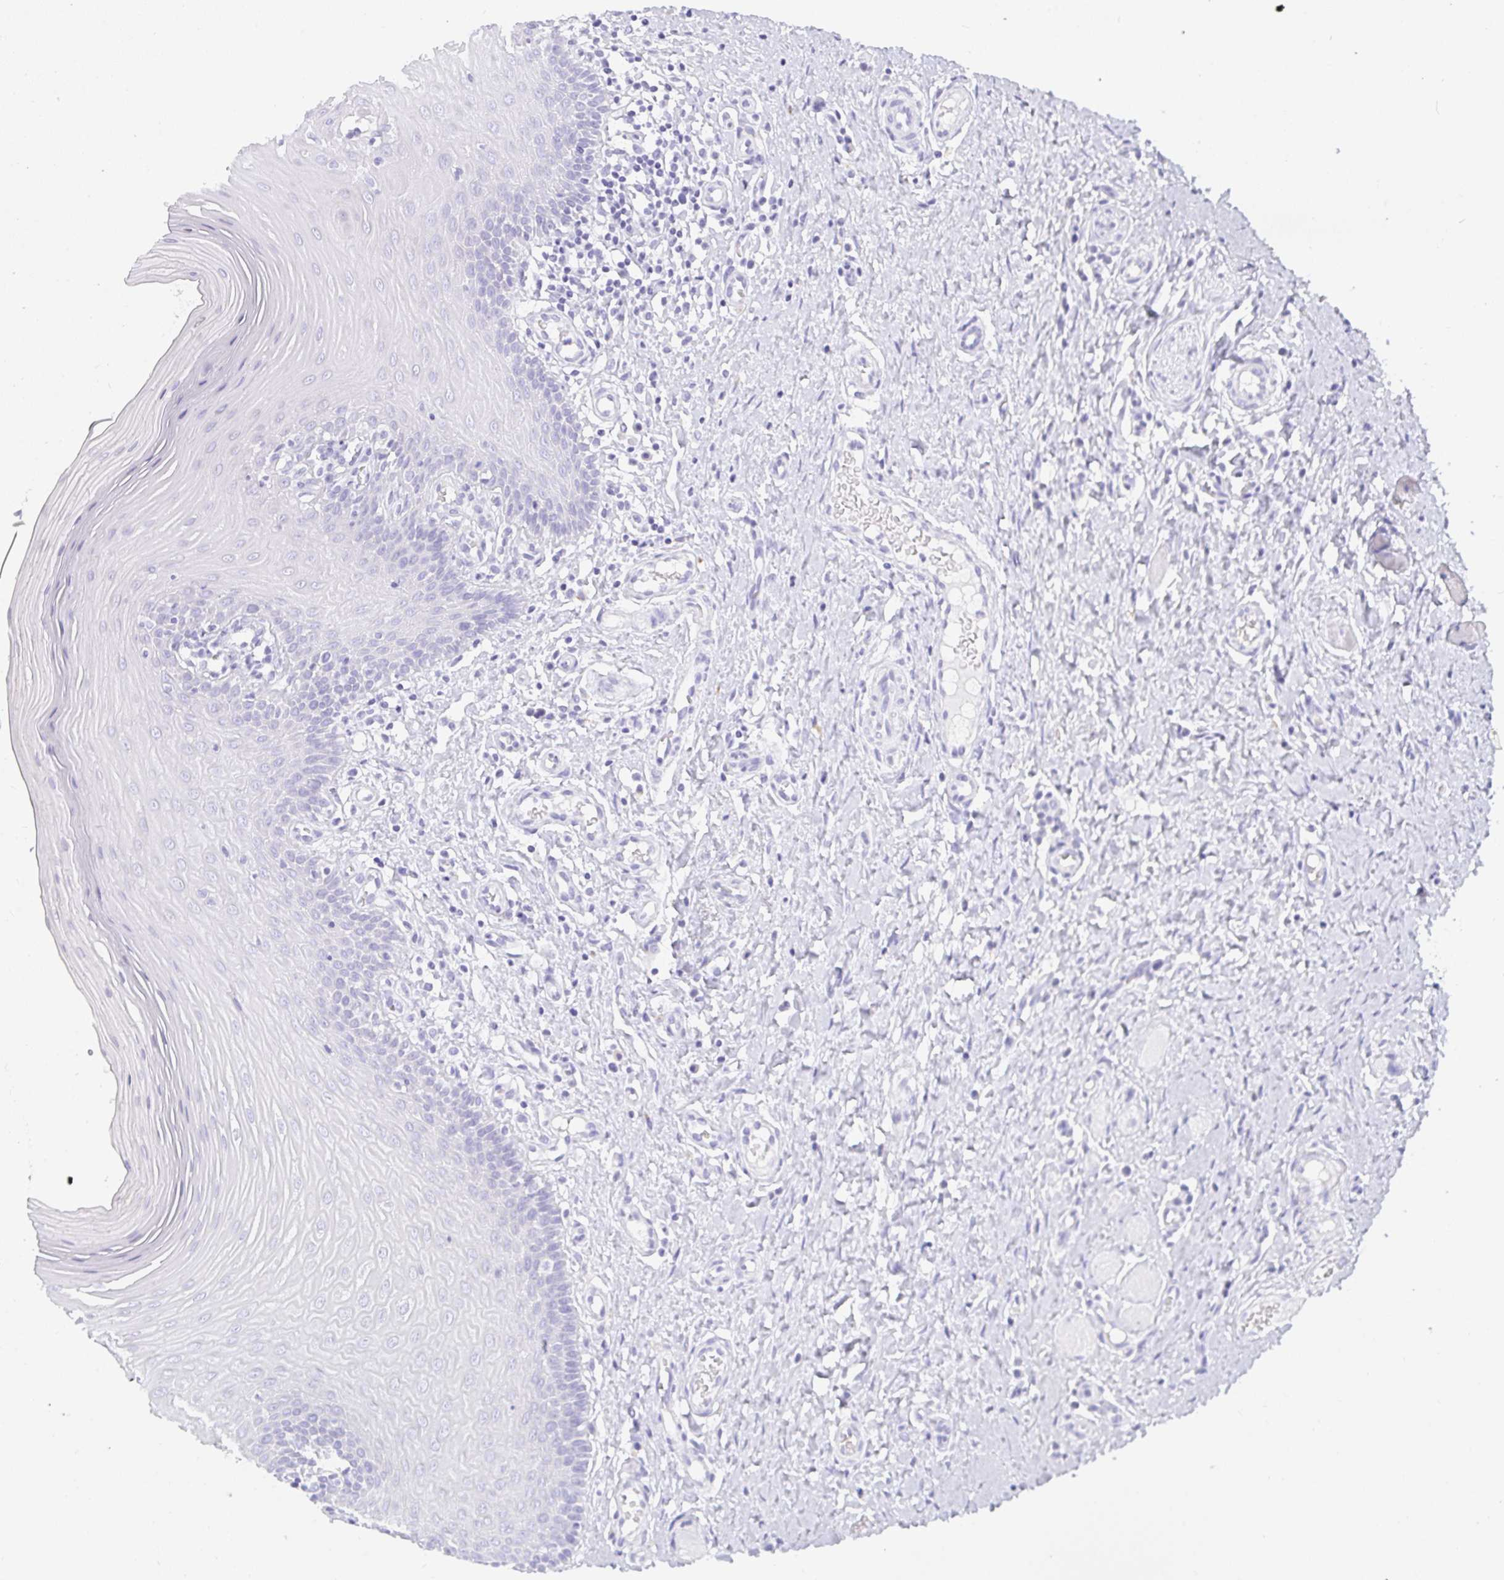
{"staining": {"intensity": "negative", "quantity": "none", "location": "none"}, "tissue": "oral mucosa", "cell_type": "Squamous epithelial cells", "image_type": "normal", "snomed": [{"axis": "morphology", "description": "Normal tissue, NOS"}, {"axis": "topography", "description": "Oral tissue"}, {"axis": "topography", "description": "Tounge, NOS"}], "caption": "Micrograph shows no protein expression in squamous epithelial cells of normal oral mucosa. (Brightfield microscopy of DAB (3,3'-diaminobenzidine) immunohistochemistry at high magnification).", "gene": "OR5J2", "patient": {"sex": "female", "age": 58}}